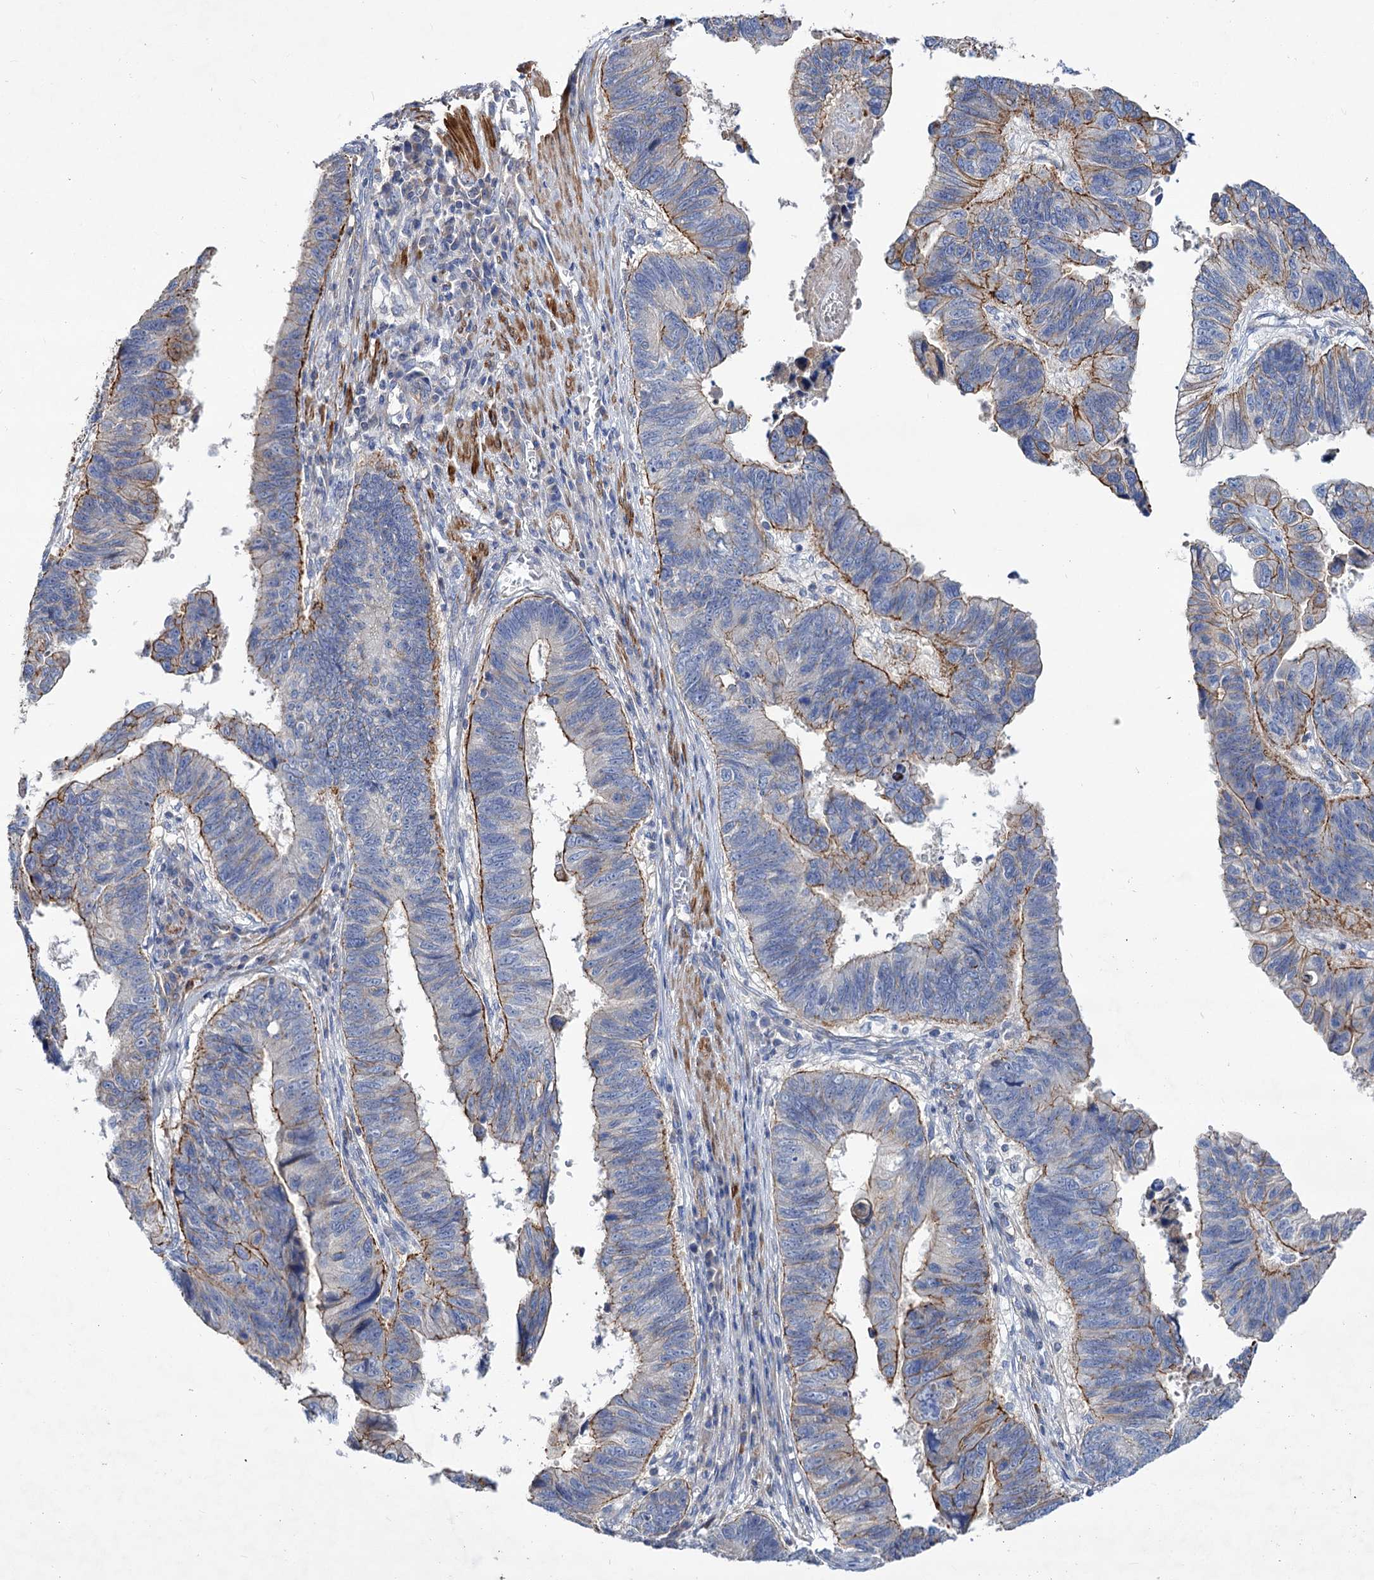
{"staining": {"intensity": "moderate", "quantity": "25%-75%", "location": "cytoplasmic/membranous"}, "tissue": "stomach cancer", "cell_type": "Tumor cells", "image_type": "cancer", "snomed": [{"axis": "morphology", "description": "Adenocarcinoma, NOS"}, {"axis": "topography", "description": "Stomach"}], "caption": "The image demonstrates immunohistochemical staining of stomach cancer (adenocarcinoma). There is moderate cytoplasmic/membranous positivity is present in approximately 25%-75% of tumor cells.", "gene": "NUDCD2", "patient": {"sex": "male", "age": 59}}